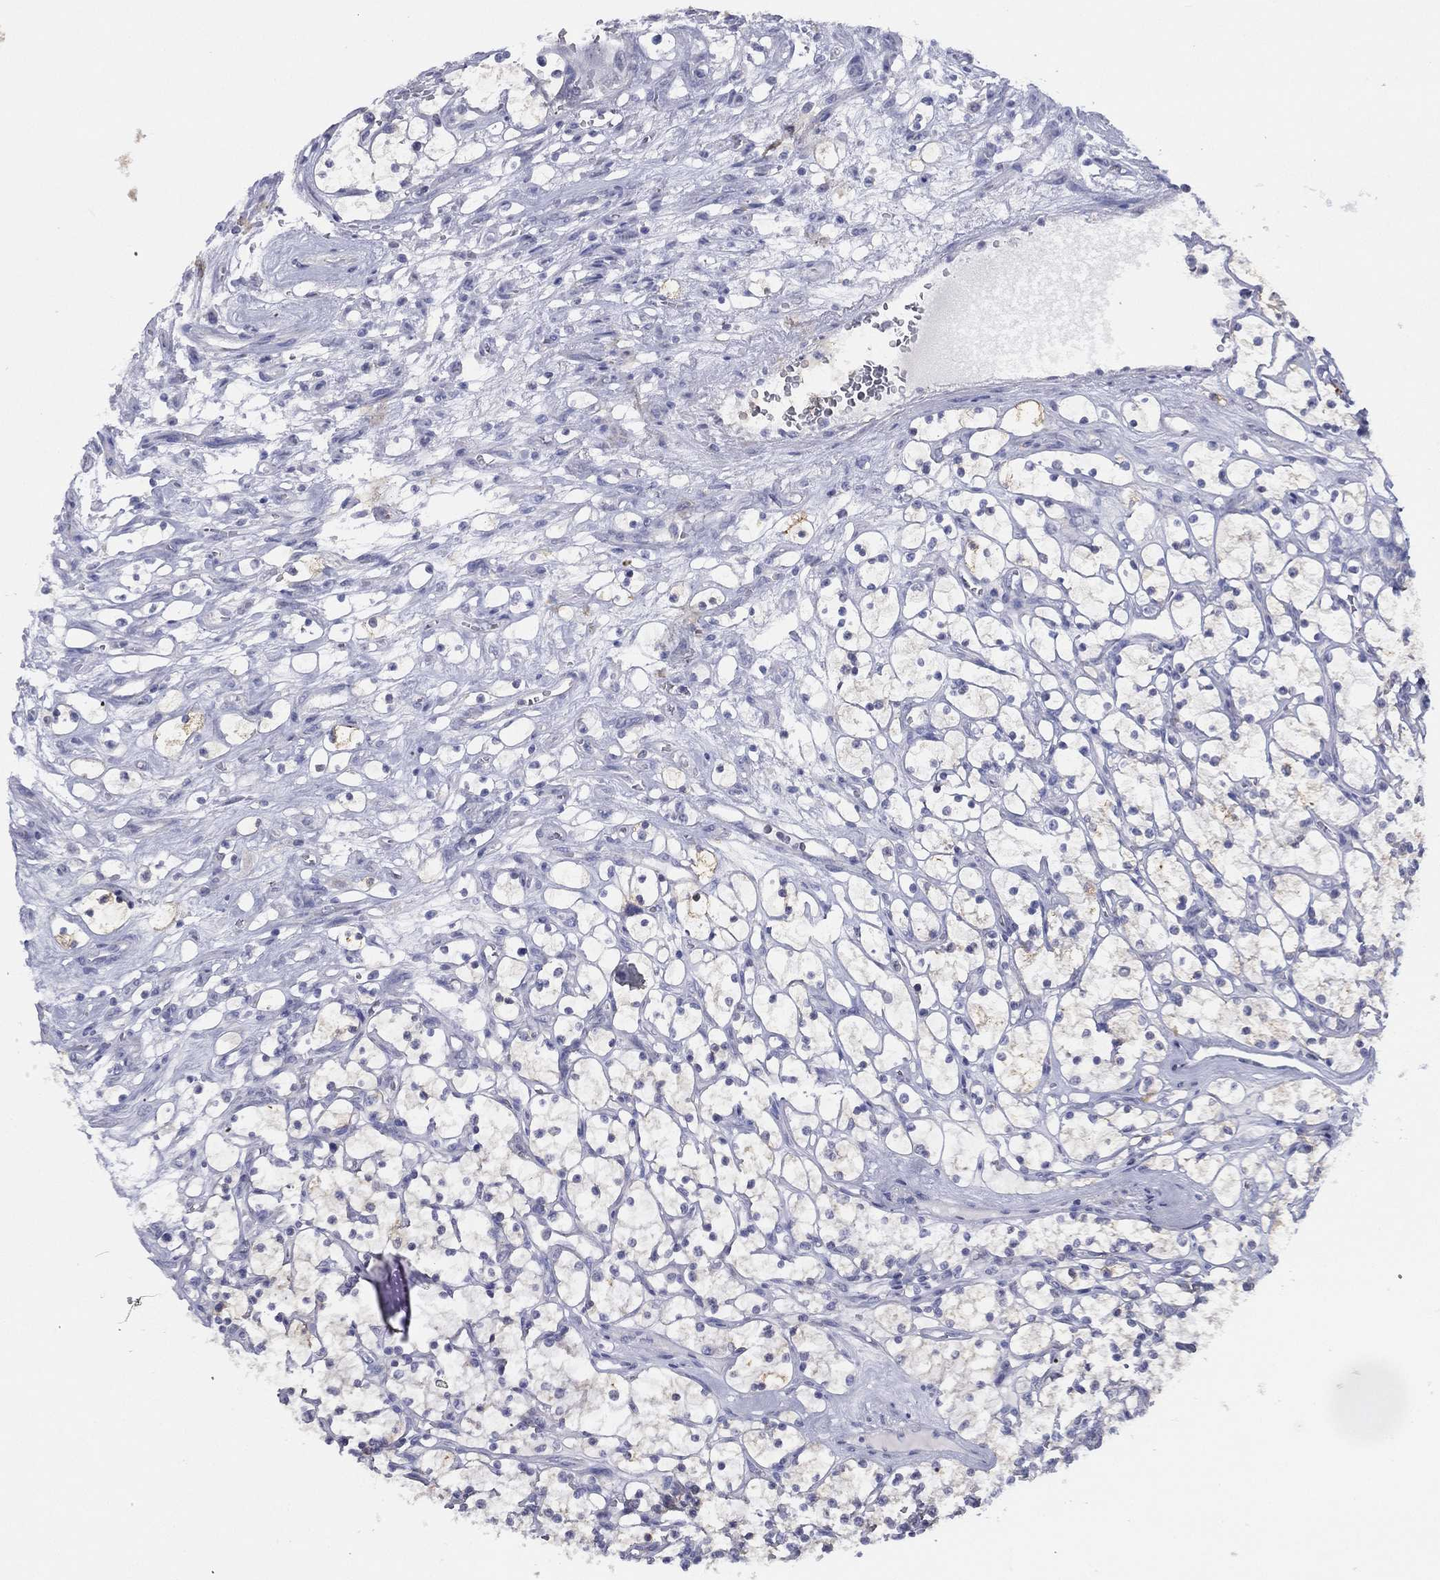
{"staining": {"intensity": "negative", "quantity": "none", "location": "none"}, "tissue": "renal cancer", "cell_type": "Tumor cells", "image_type": "cancer", "snomed": [{"axis": "morphology", "description": "Adenocarcinoma, NOS"}, {"axis": "topography", "description": "Kidney"}], "caption": "The image demonstrates no staining of tumor cells in adenocarcinoma (renal).", "gene": "SLC13A4", "patient": {"sex": "female", "age": 69}}